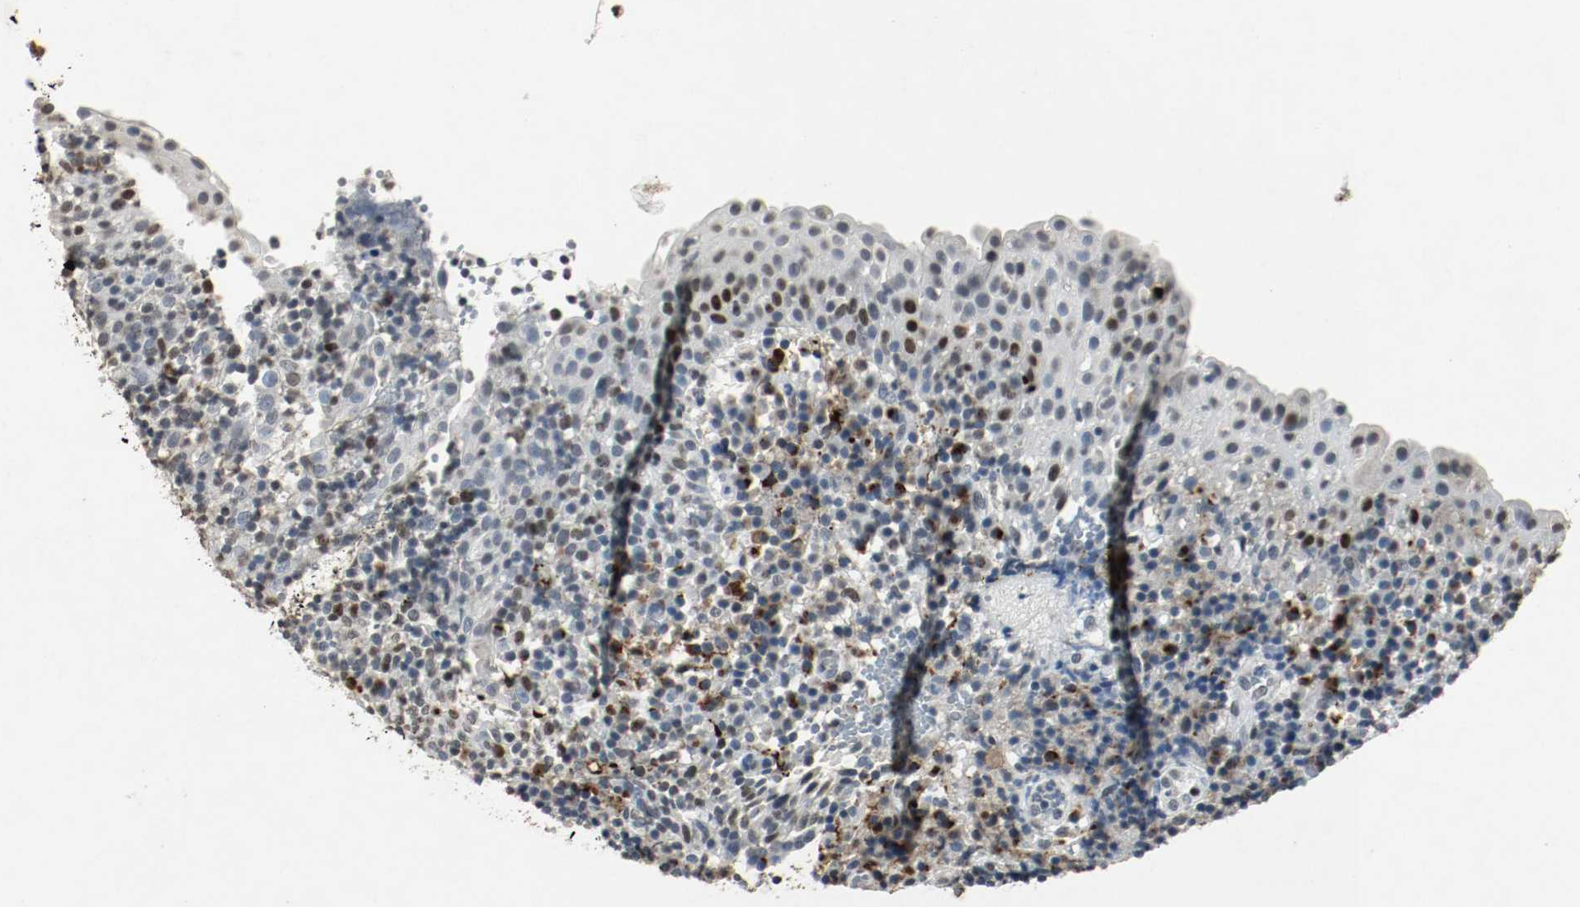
{"staining": {"intensity": "strong", "quantity": ">75%", "location": "nuclear"}, "tissue": "tonsil", "cell_type": "Germinal center cells", "image_type": "normal", "snomed": [{"axis": "morphology", "description": "Normal tissue, NOS"}, {"axis": "topography", "description": "Tonsil"}], "caption": "Protein expression analysis of unremarkable human tonsil reveals strong nuclear staining in approximately >75% of germinal center cells. The protein is shown in brown color, while the nuclei are stained blue.", "gene": "DNMT1", "patient": {"sex": "female", "age": 40}}